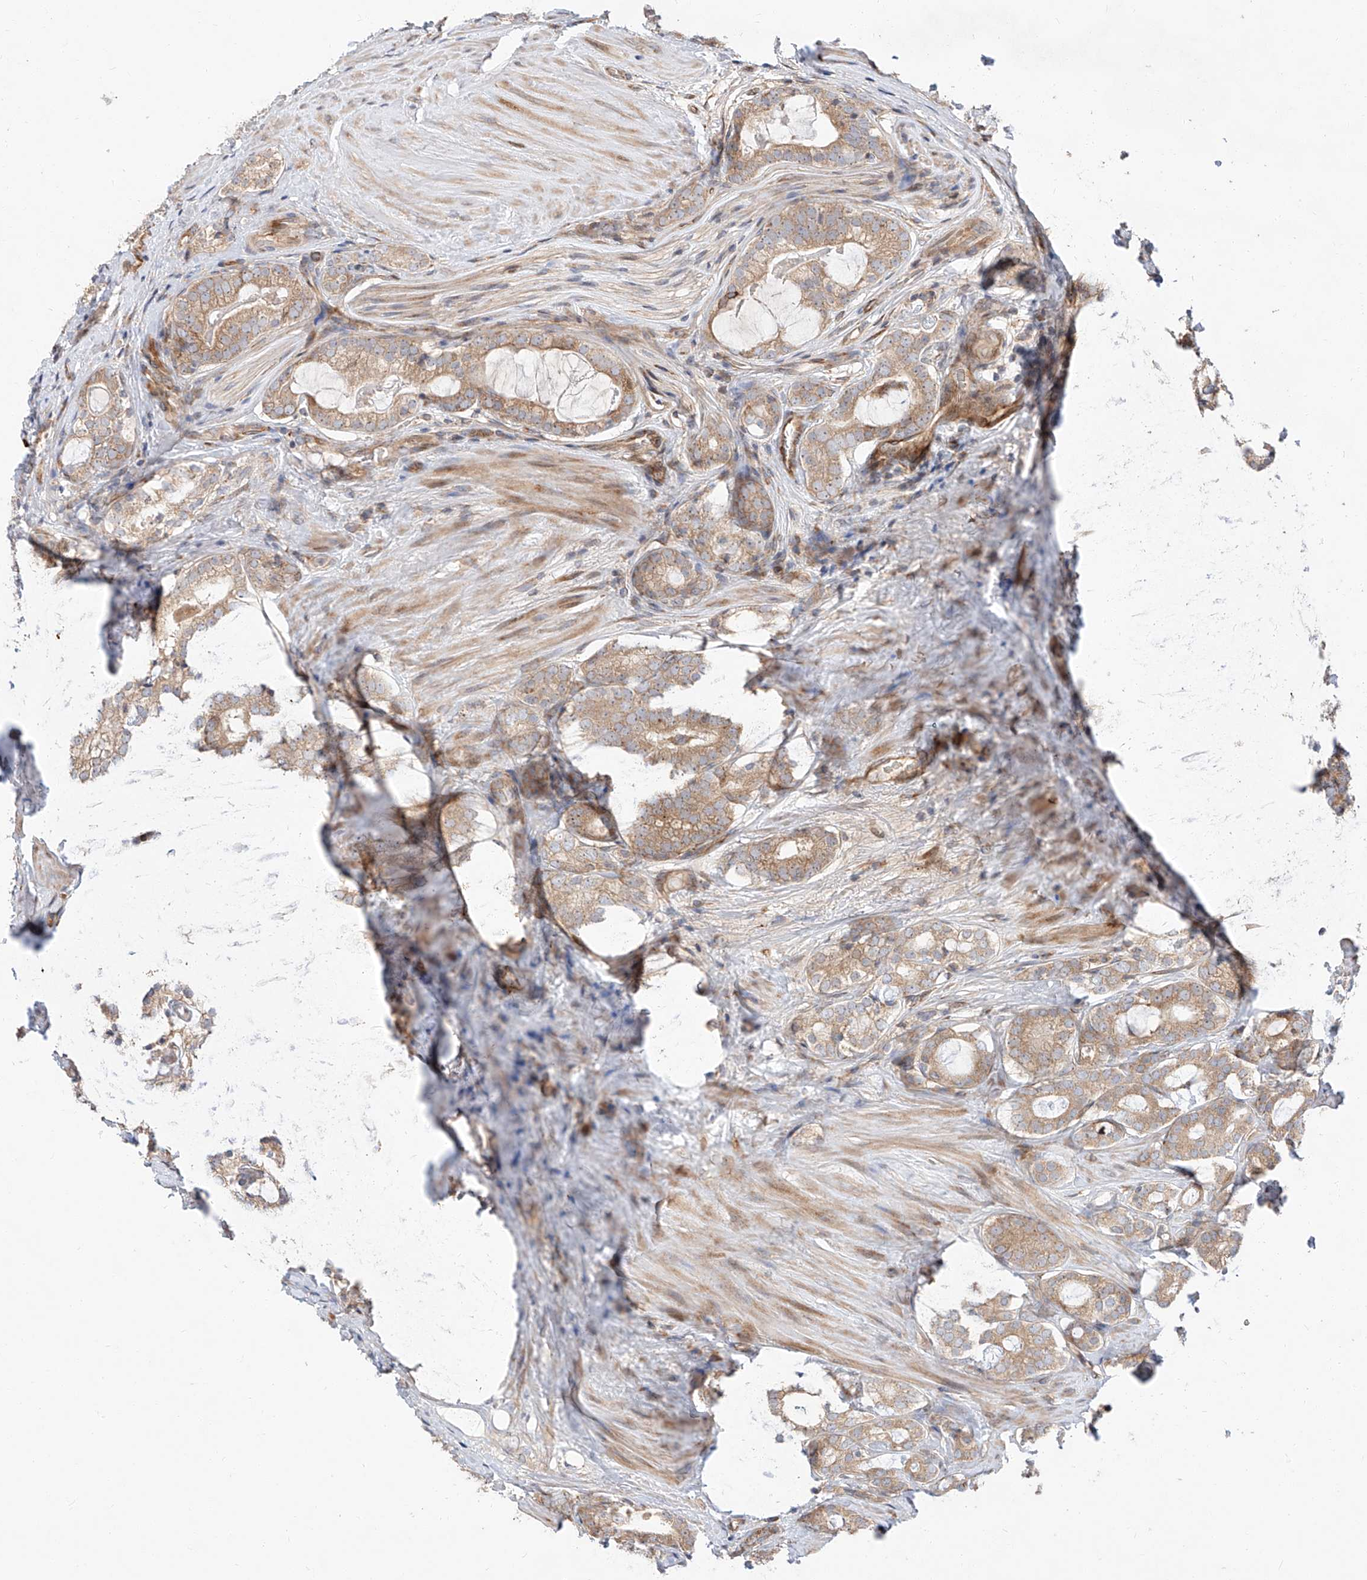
{"staining": {"intensity": "weak", "quantity": ">75%", "location": "cytoplasmic/membranous"}, "tissue": "prostate cancer", "cell_type": "Tumor cells", "image_type": "cancer", "snomed": [{"axis": "morphology", "description": "Adenocarcinoma, High grade"}, {"axis": "topography", "description": "Prostate"}], "caption": "A histopathology image of adenocarcinoma (high-grade) (prostate) stained for a protein shows weak cytoplasmic/membranous brown staining in tumor cells.", "gene": "DIRAS3", "patient": {"sex": "male", "age": 63}}